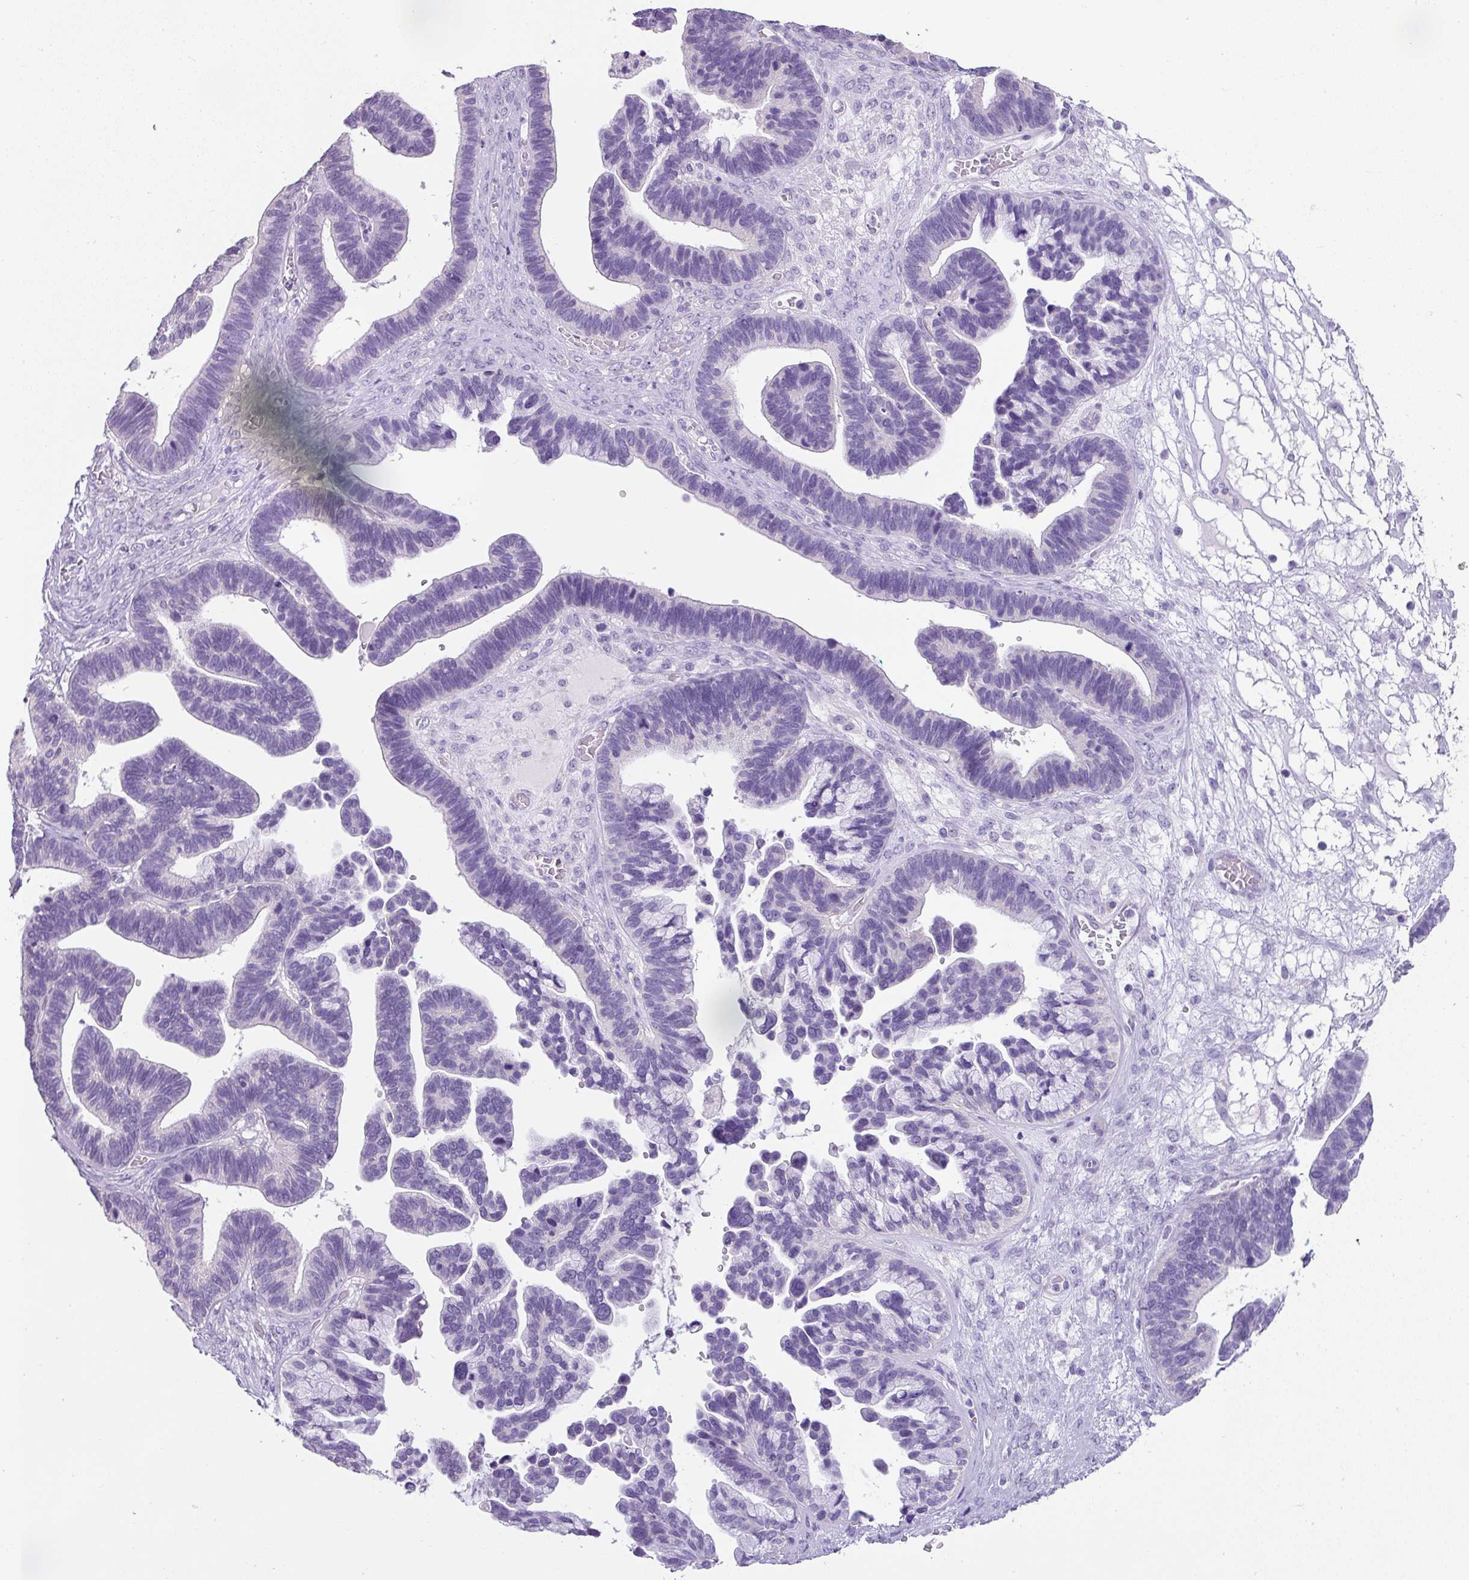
{"staining": {"intensity": "negative", "quantity": "none", "location": "none"}, "tissue": "ovarian cancer", "cell_type": "Tumor cells", "image_type": "cancer", "snomed": [{"axis": "morphology", "description": "Cystadenocarcinoma, serous, NOS"}, {"axis": "topography", "description": "Ovary"}], "caption": "Photomicrograph shows no protein positivity in tumor cells of serous cystadenocarcinoma (ovarian) tissue. The staining was performed using DAB to visualize the protein expression in brown, while the nuclei were stained in blue with hematoxylin (Magnification: 20x).", "gene": "PALS2", "patient": {"sex": "female", "age": 56}}